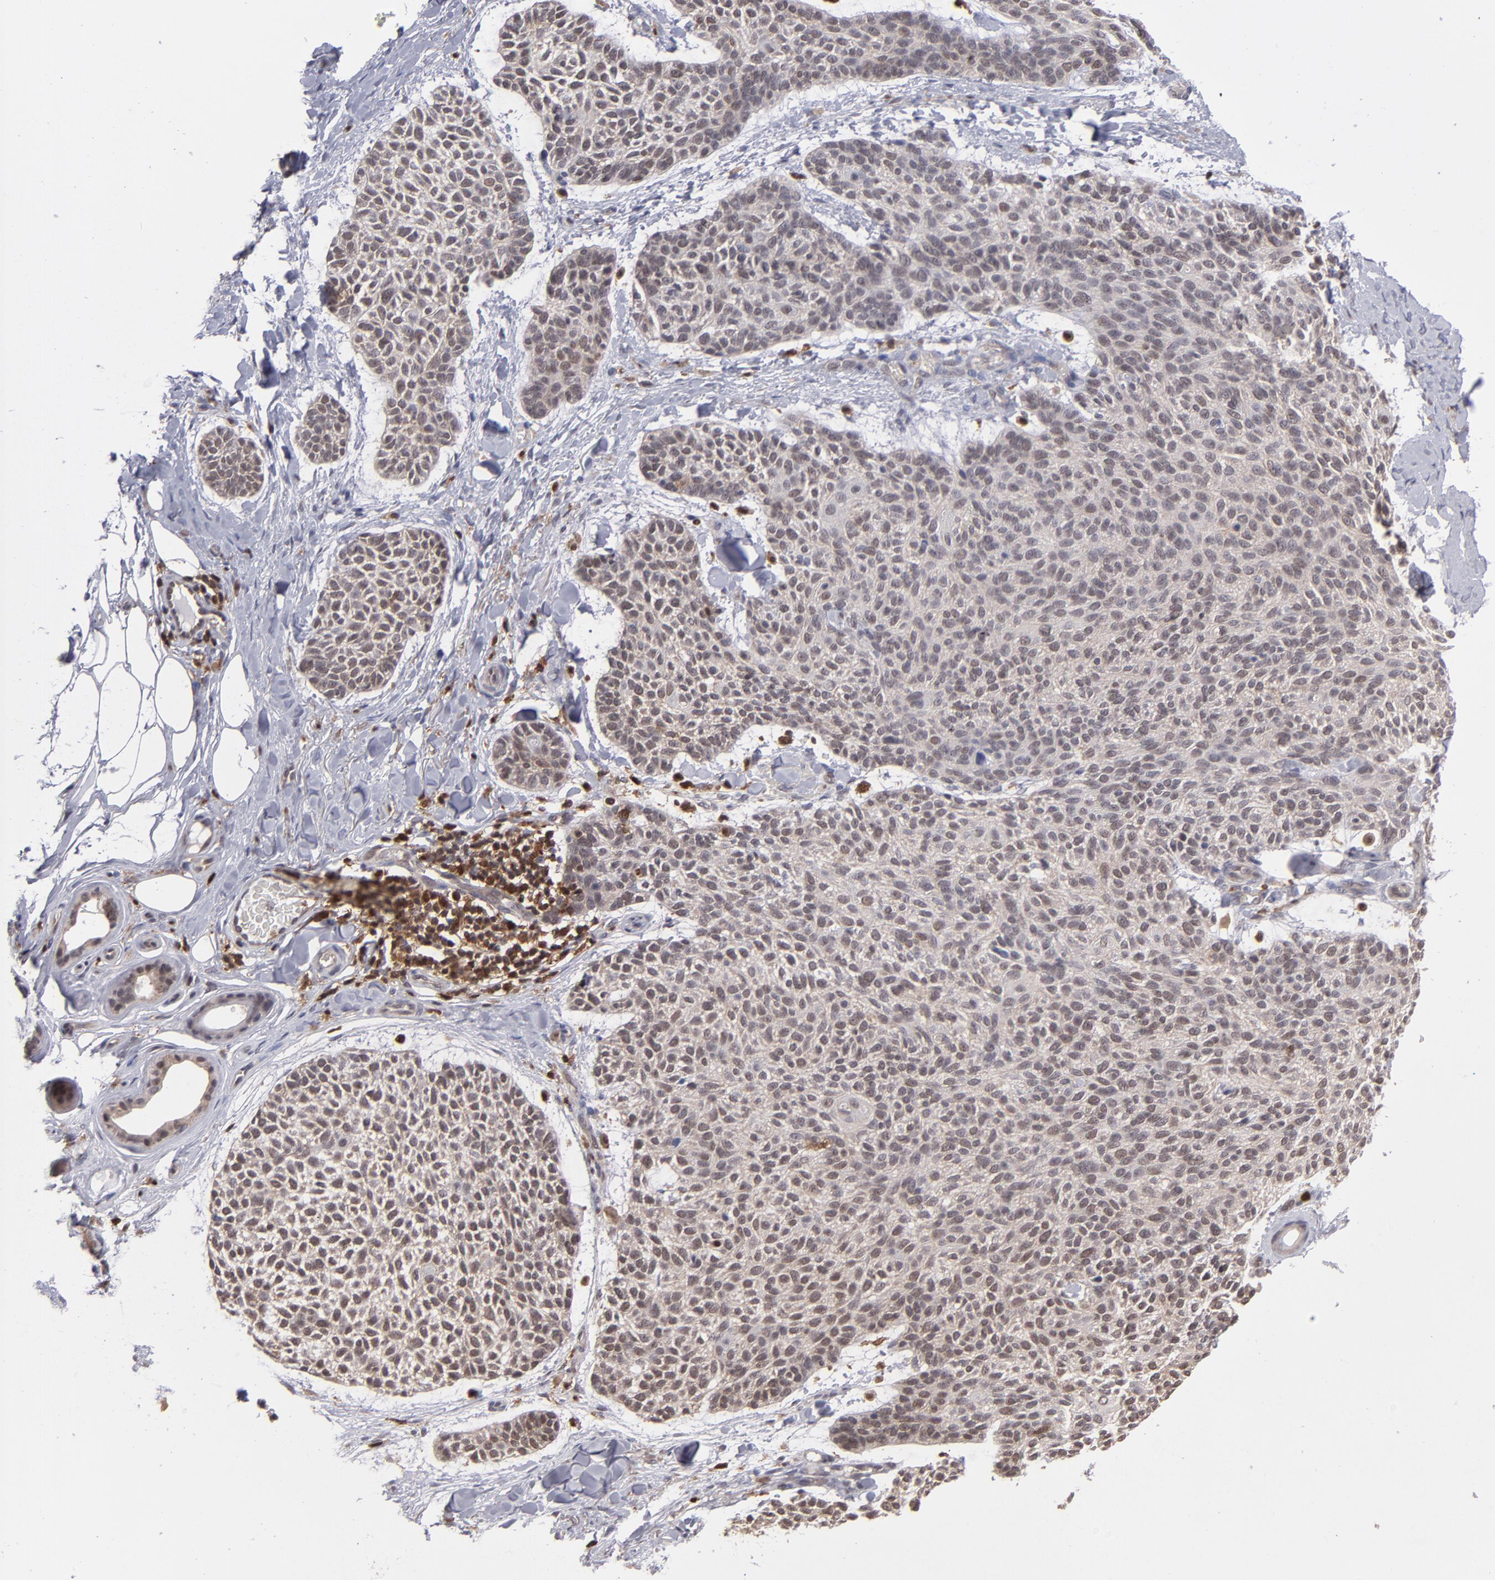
{"staining": {"intensity": "weak", "quantity": ">75%", "location": "cytoplasmic/membranous,nuclear"}, "tissue": "skin cancer", "cell_type": "Tumor cells", "image_type": "cancer", "snomed": [{"axis": "morphology", "description": "Normal tissue, NOS"}, {"axis": "morphology", "description": "Basal cell carcinoma"}, {"axis": "topography", "description": "Skin"}], "caption": "A brown stain shows weak cytoplasmic/membranous and nuclear positivity of a protein in human basal cell carcinoma (skin) tumor cells.", "gene": "GRB2", "patient": {"sex": "female", "age": 70}}